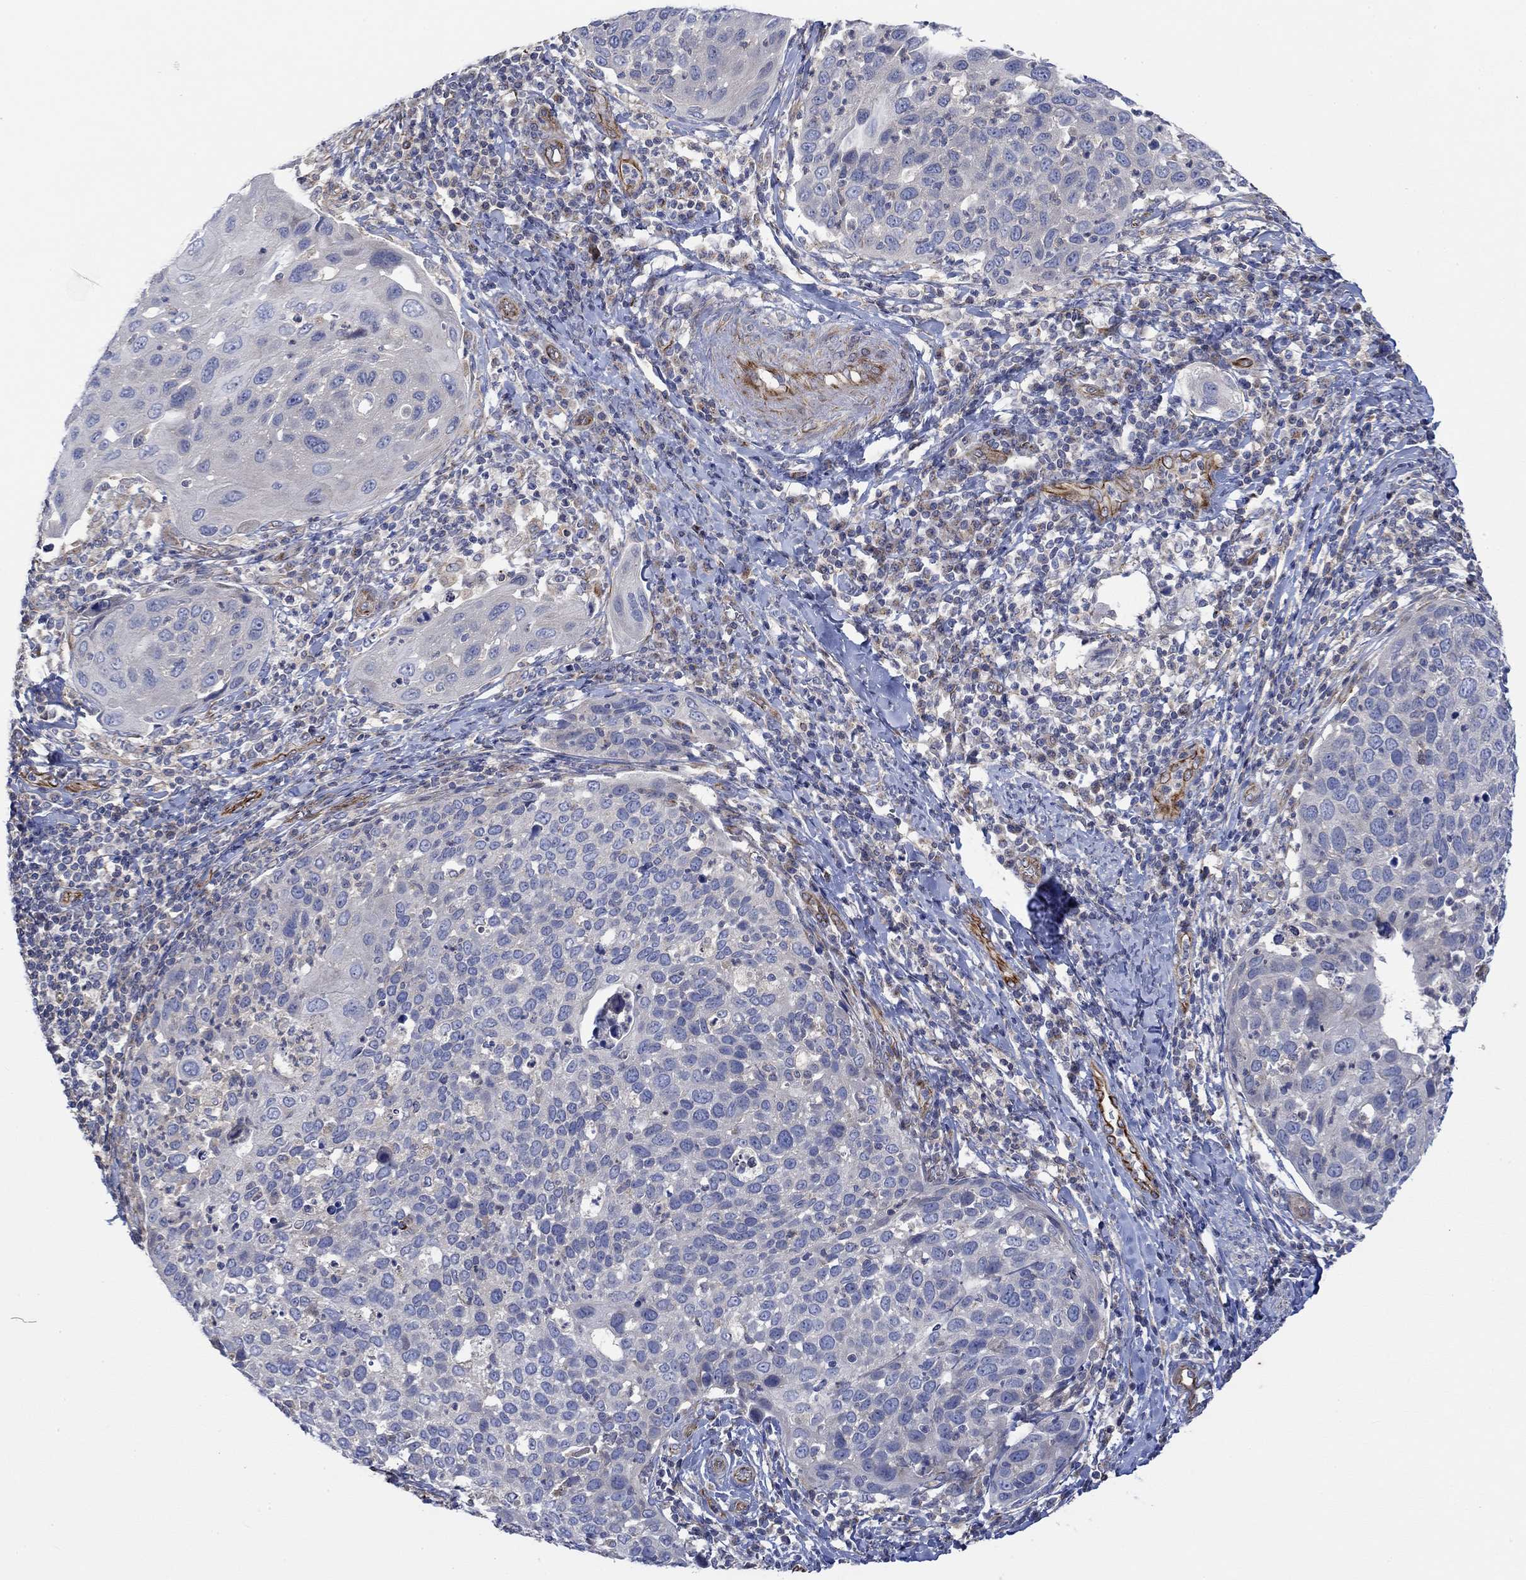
{"staining": {"intensity": "negative", "quantity": "none", "location": "none"}, "tissue": "cervical cancer", "cell_type": "Tumor cells", "image_type": "cancer", "snomed": [{"axis": "morphology", "description": "Squamous cell carcinoma, NOS"}, {"axis": "topography", "description": "Cervix"}], "caption": "This histopathology image is of cervical squamous cell carcinoma stained with IHC to label a protein in brown with the nuclei are counter-stained blue. There is no staining in tumor cells.", "gene": "CAMK1D", "patient": {"sex": "female", "age": 54}}